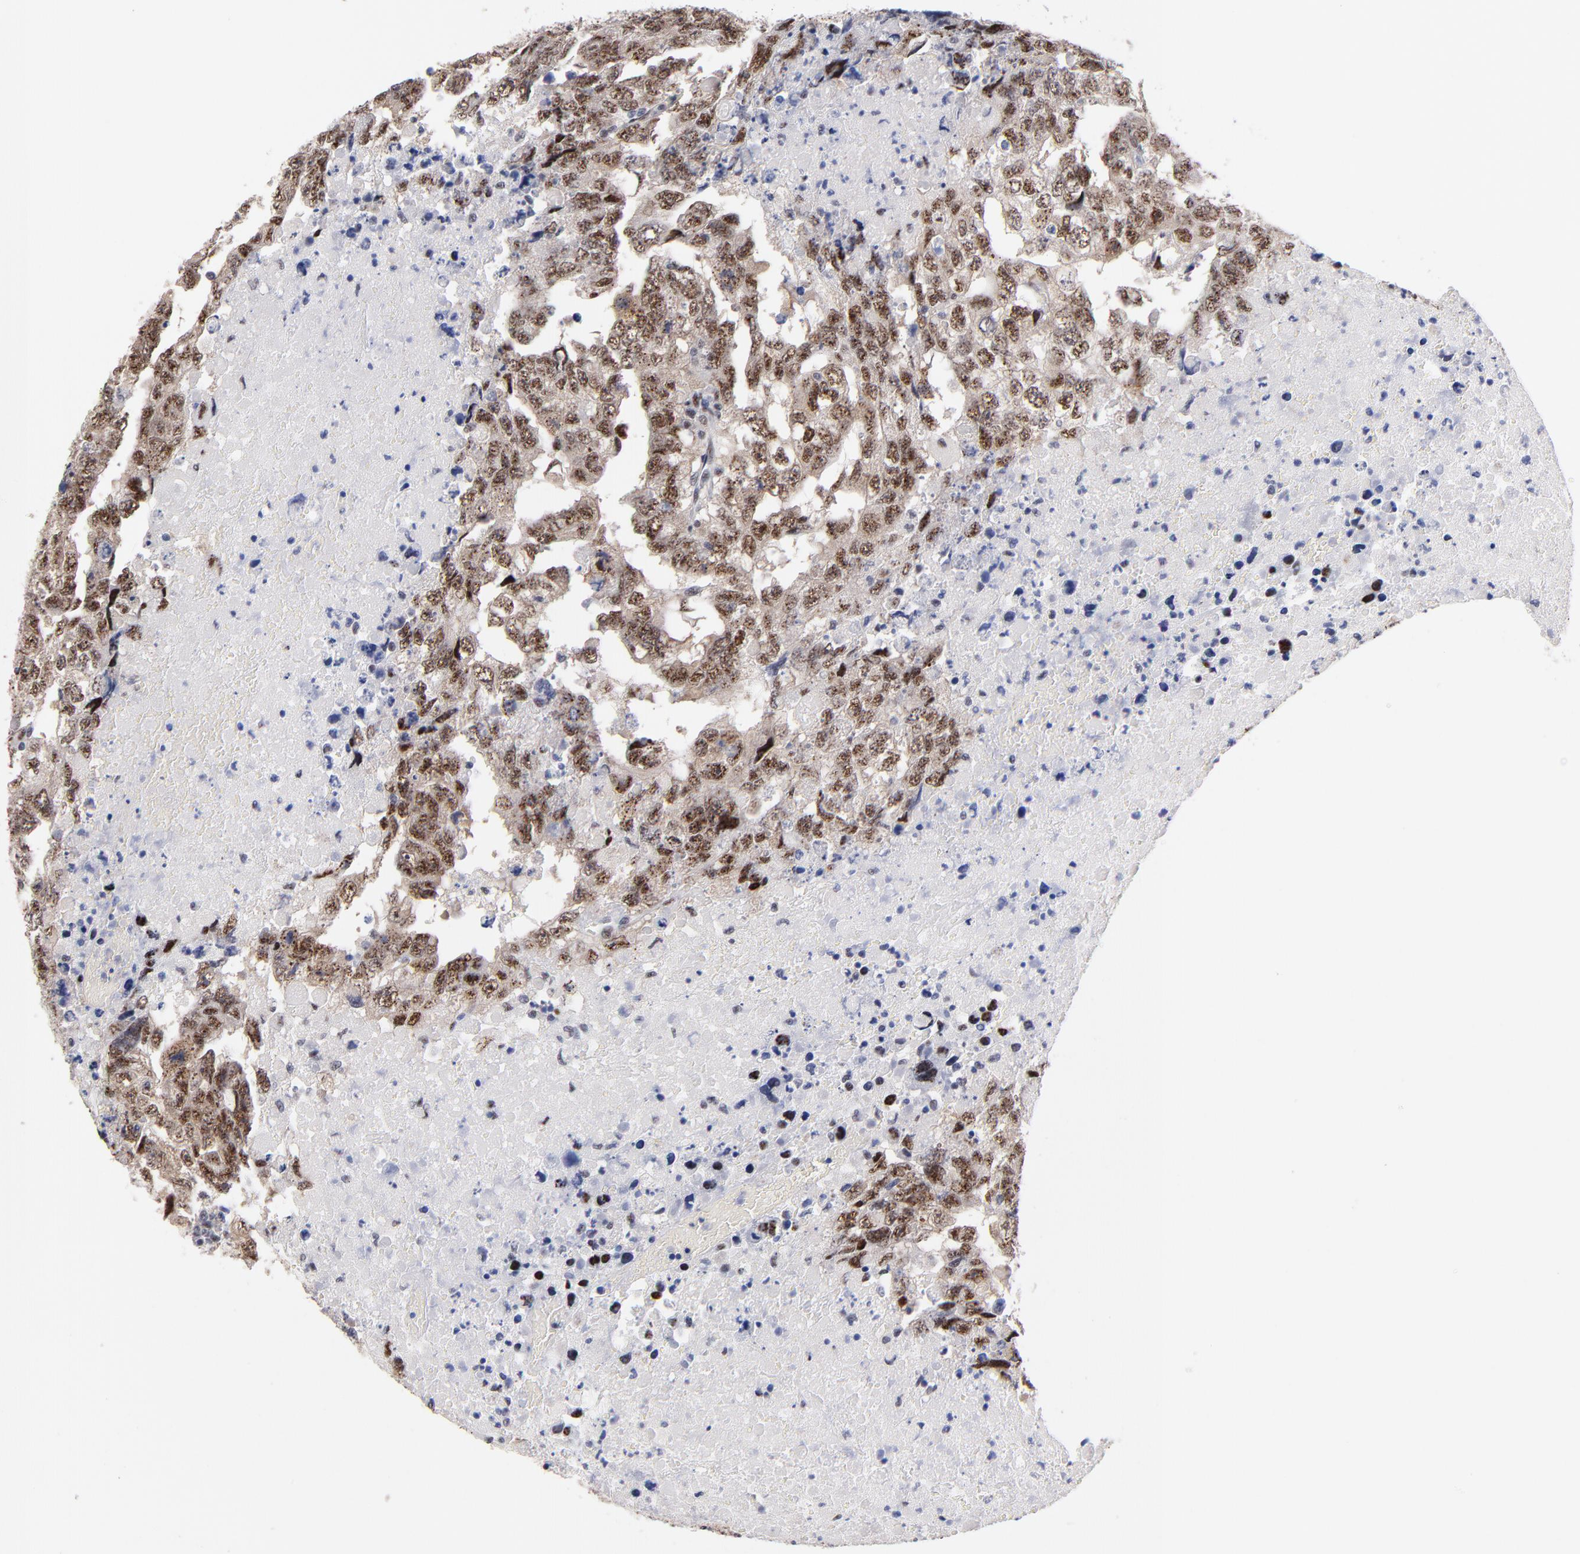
{"staining": {"intensity": "moderate", "quantity": ">75%", "location": "nuclear"}, "tissue": "testis cancer", "cell_type": "Tumor cells", "image_type": "cancer", "snomed": [{"axis": "morphology", "description": "Carcinoma, Embryonal, NOS"}, {"axis": "topography", "description": "Testis"}], "caption": "About >75% of tumor cells in testis cancer demonstrate moderate nuclear protein positivity as visualized by brown immunohistochemical staining.", "gene": "RAF1", "patient": {"sex": "male", "age": 36}}